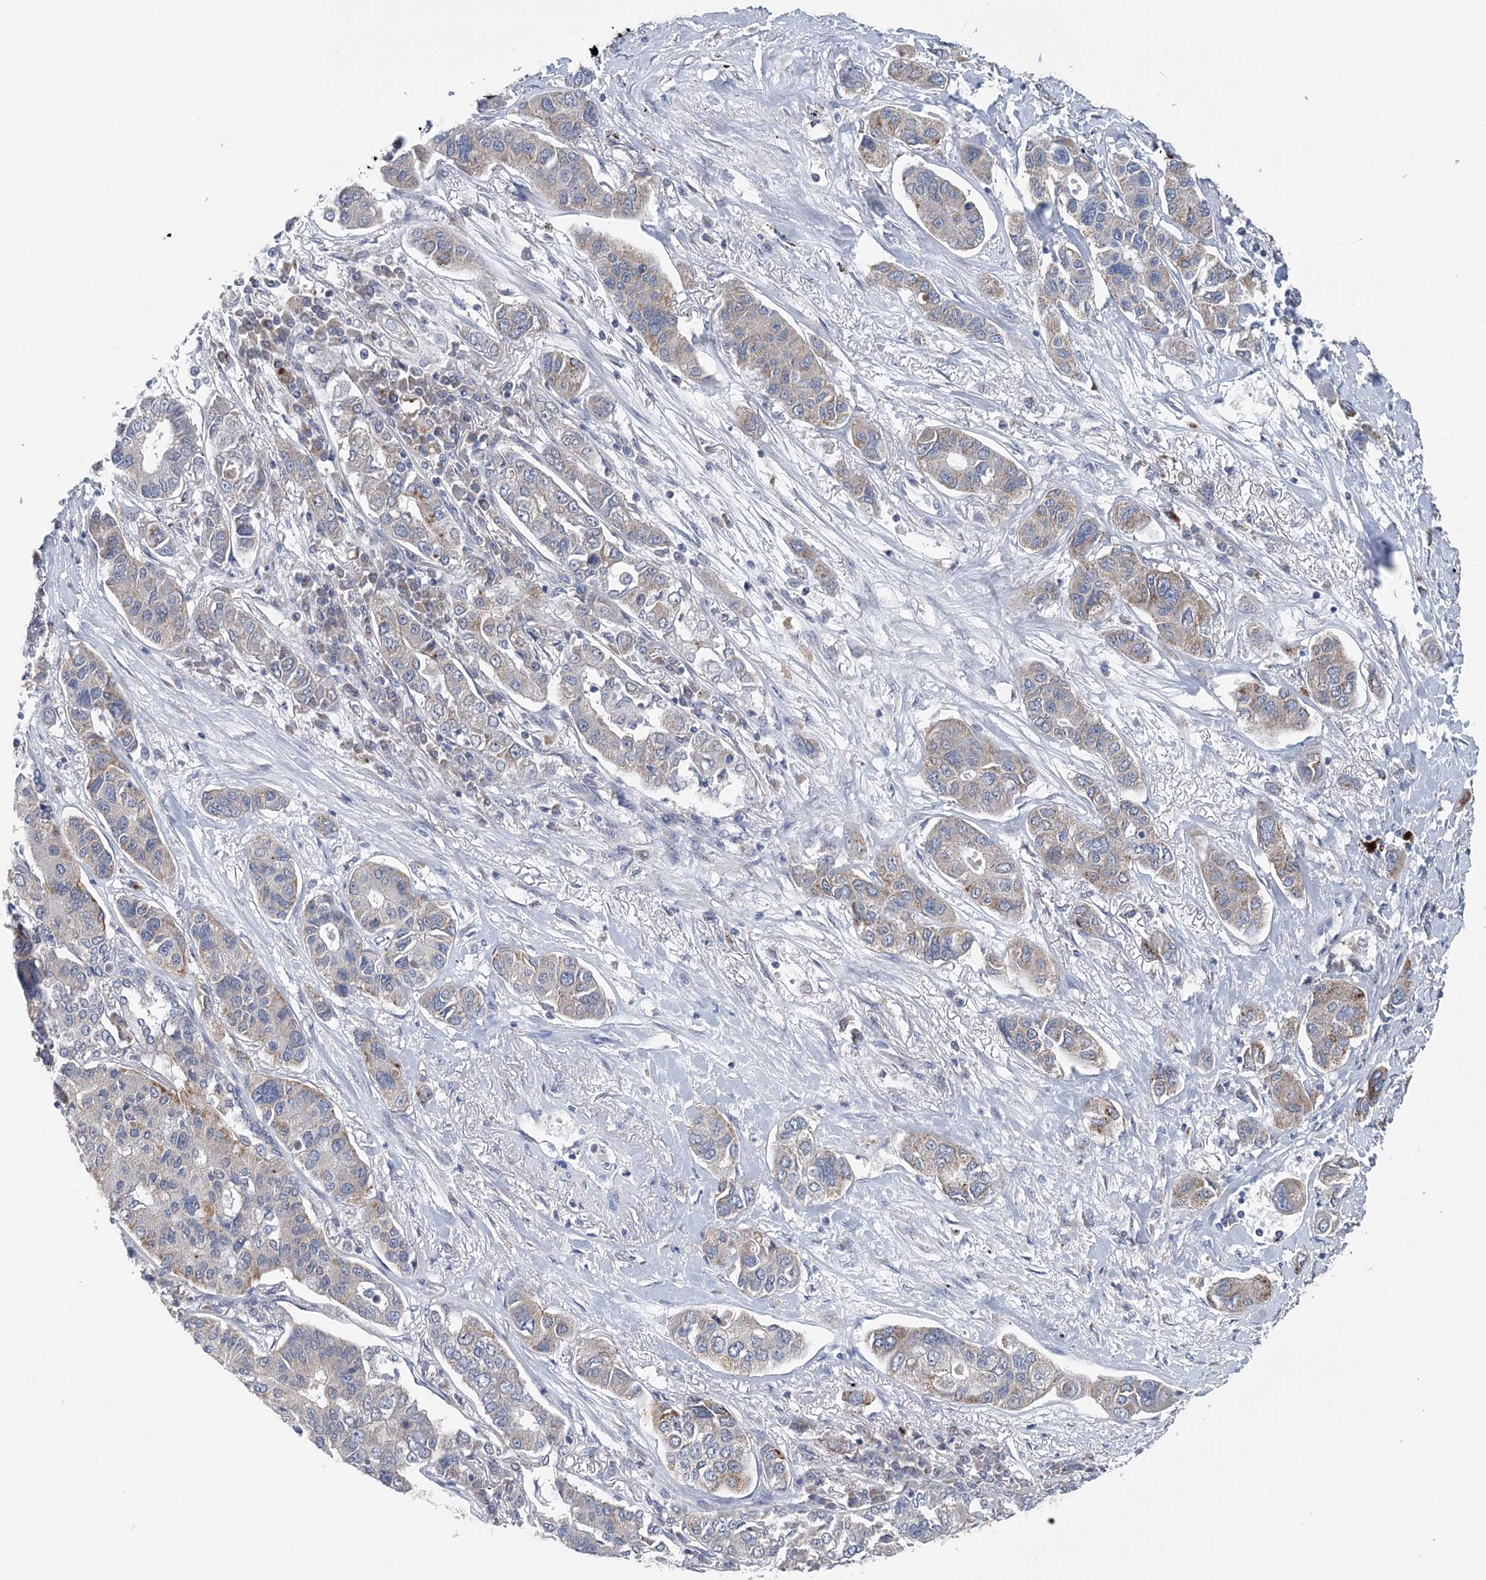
{"staining": {"intensity": "weak", "quantity": "<25%", "location": "cytoplasmic/membranous"}, "tissue": "lung cancer", "cell_type": "Tumor cells", "image_type": "cancer", "snomed": [{"axis": "morphology", "description": "Adenocarcinoma, NOS"}, {"axis": "topography", "description": "Lung"}], "caption": "There is no significant expression in tumor cells of lung cancer (adenocarcinoma).", "gene": "COPE", "patient": {"sex": "male", "age": 49}}